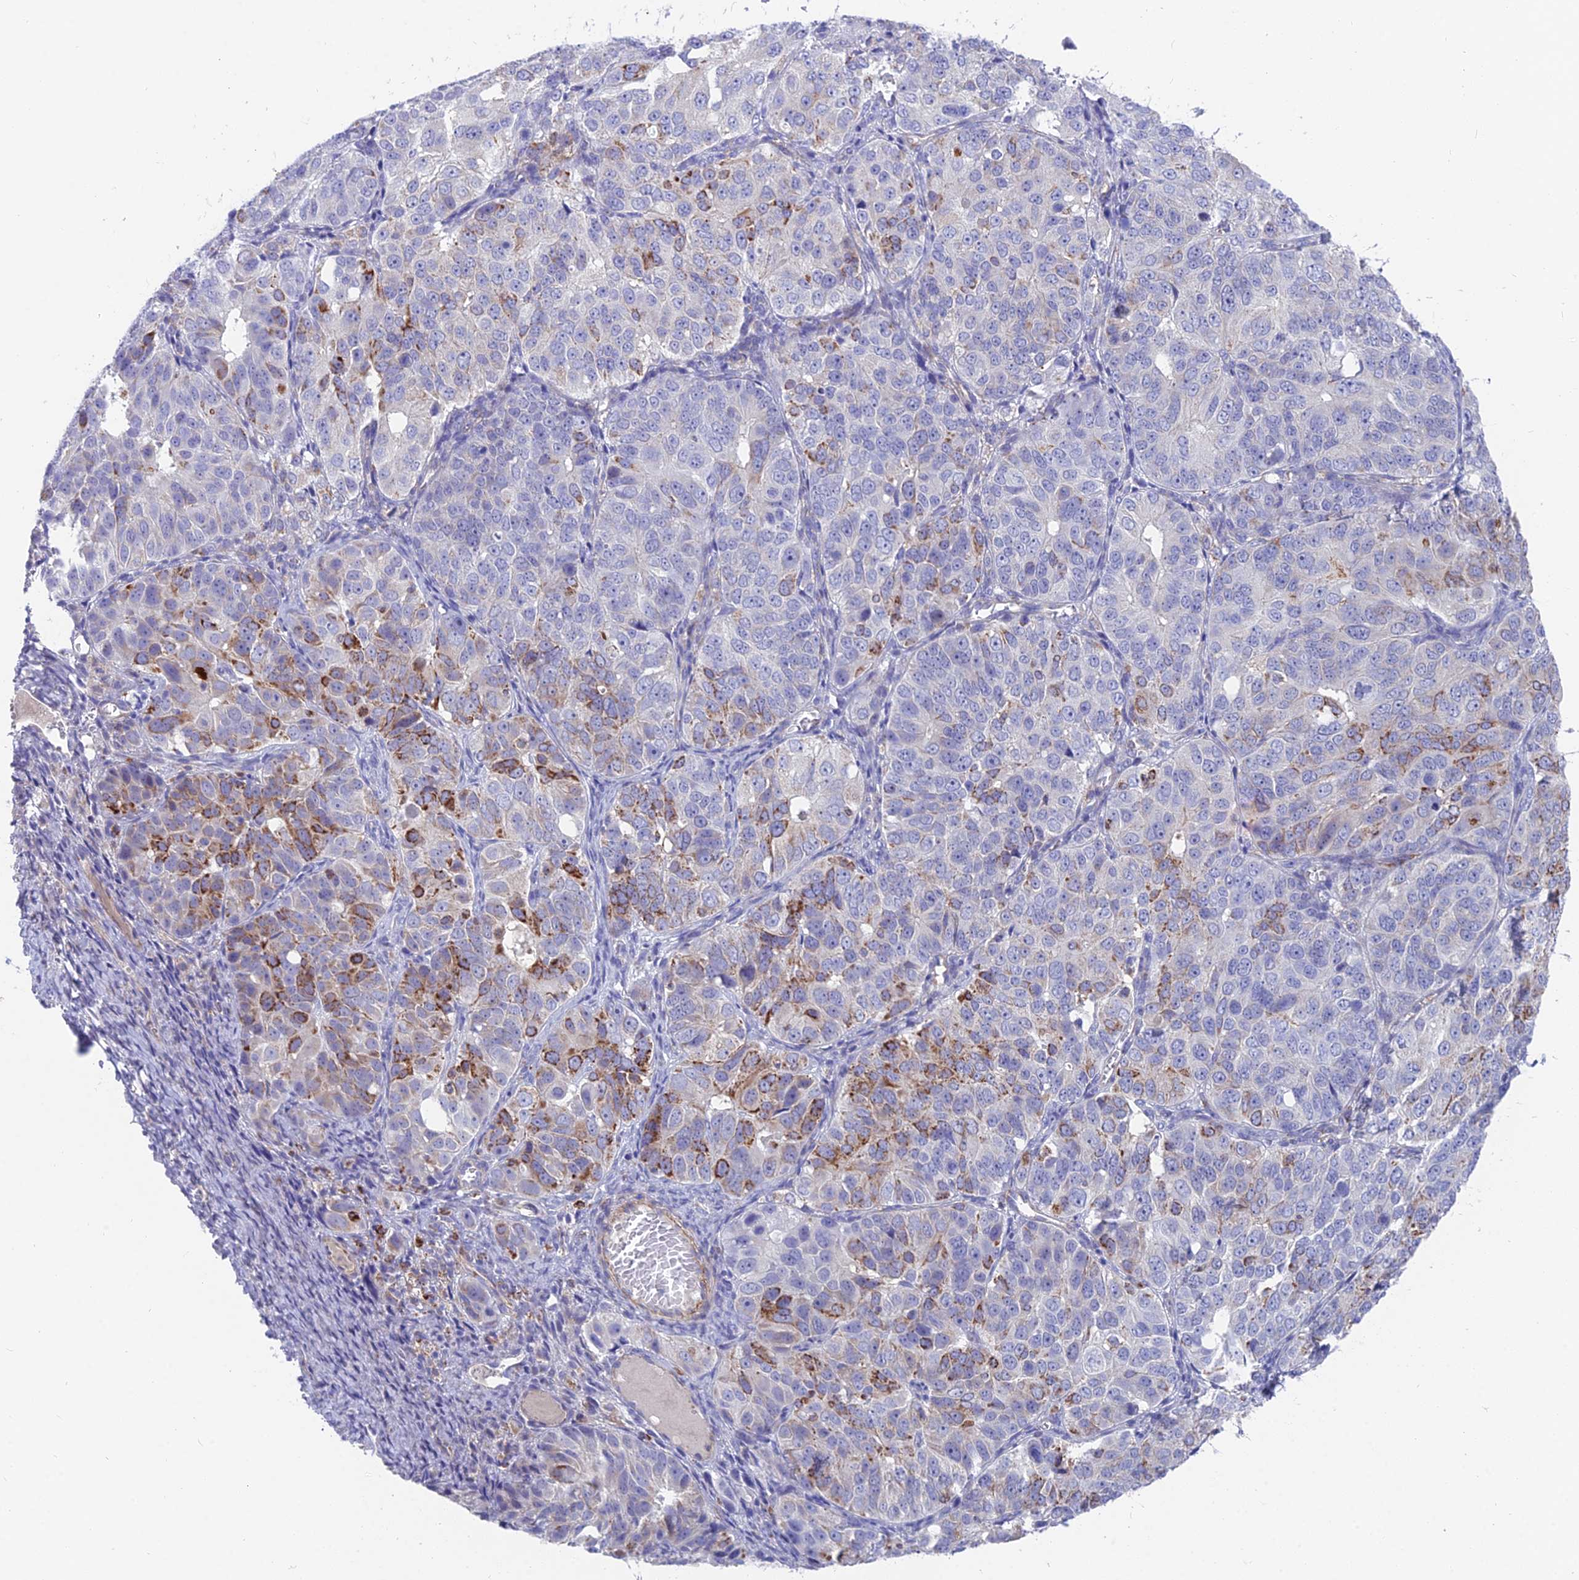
{"staining": {"intensity": "strong", "quantity": "<25%", "location": "cytoplasmic/membranous"}, "tissue": "ovarian cancer", "cell_type": "Tumor cells", "image_type": "cancer", "snomed": [{"axis": "morphology", "description": "Carcinoma, endometroid"}, {"axis": "topography", "description": "Ovary"}], "caption": "A brown stain labels strong cytoplasmic/membranous staining of a protein in human endometroid carcinoma (ovarian) tumor cells. (IHC, brightfield microscopy, high magnification).", "gene": "TIGD6", "patient": {"sex": "female", "age": 51}}